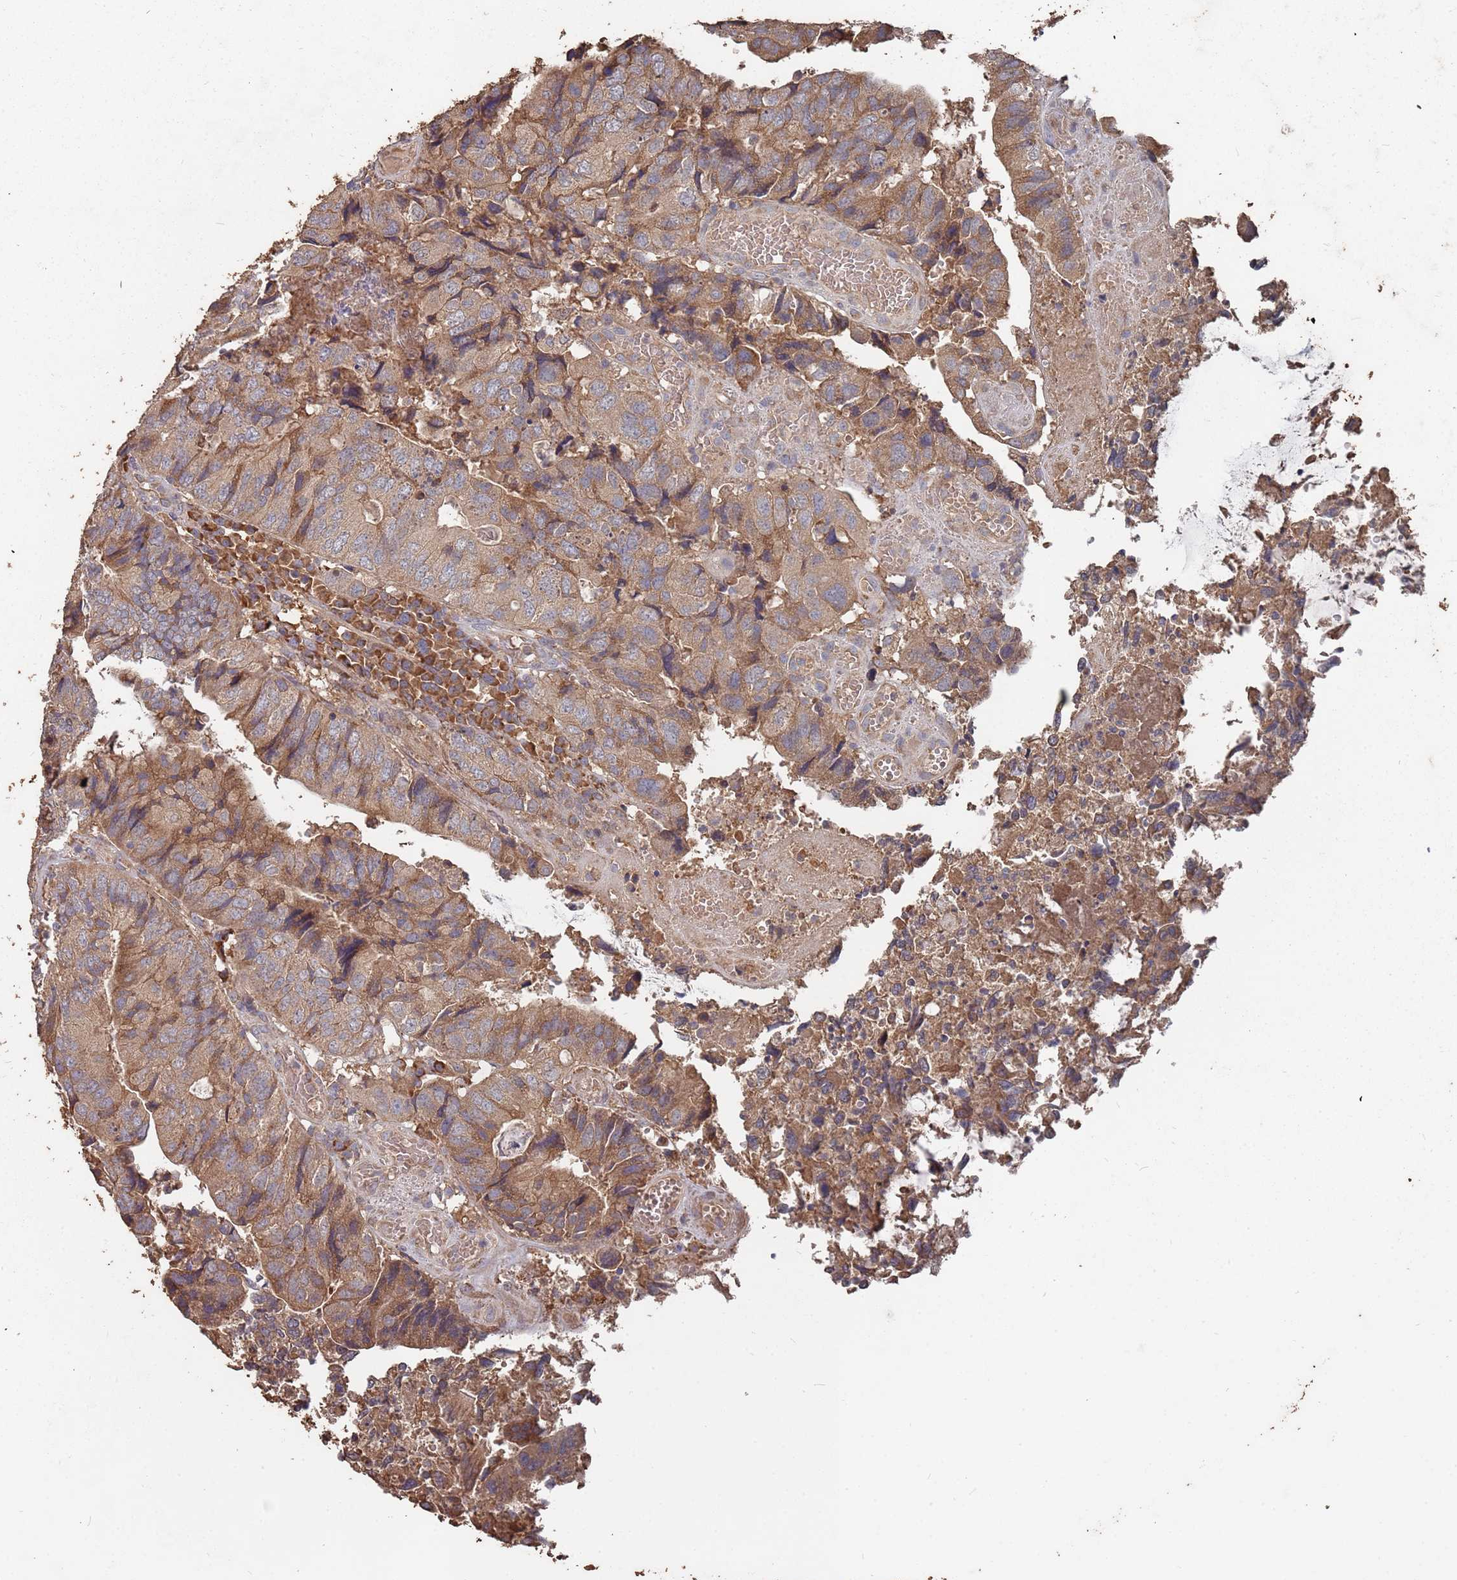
{"staining": {"intensity": "moderate", "quantity": ">75%", "location": "cytoplasmic/membranous"}, "tissue": "colorectal cancer", "cell_type": "Tumor cells", "image_type": "cancer", "snomed": [{"axis": "morphology", "description": "Adenocarcinoma, NOS"}, {"axis": "topography", "description": "Colon"}], "caption": "Protein expression analysis of colorectal cancer exhibits moderate cytoplasmic/membranous positivity in about >75% of tumor cells.", "gene": "ATG5", "patient": {"sex": "female", "age": 67}}